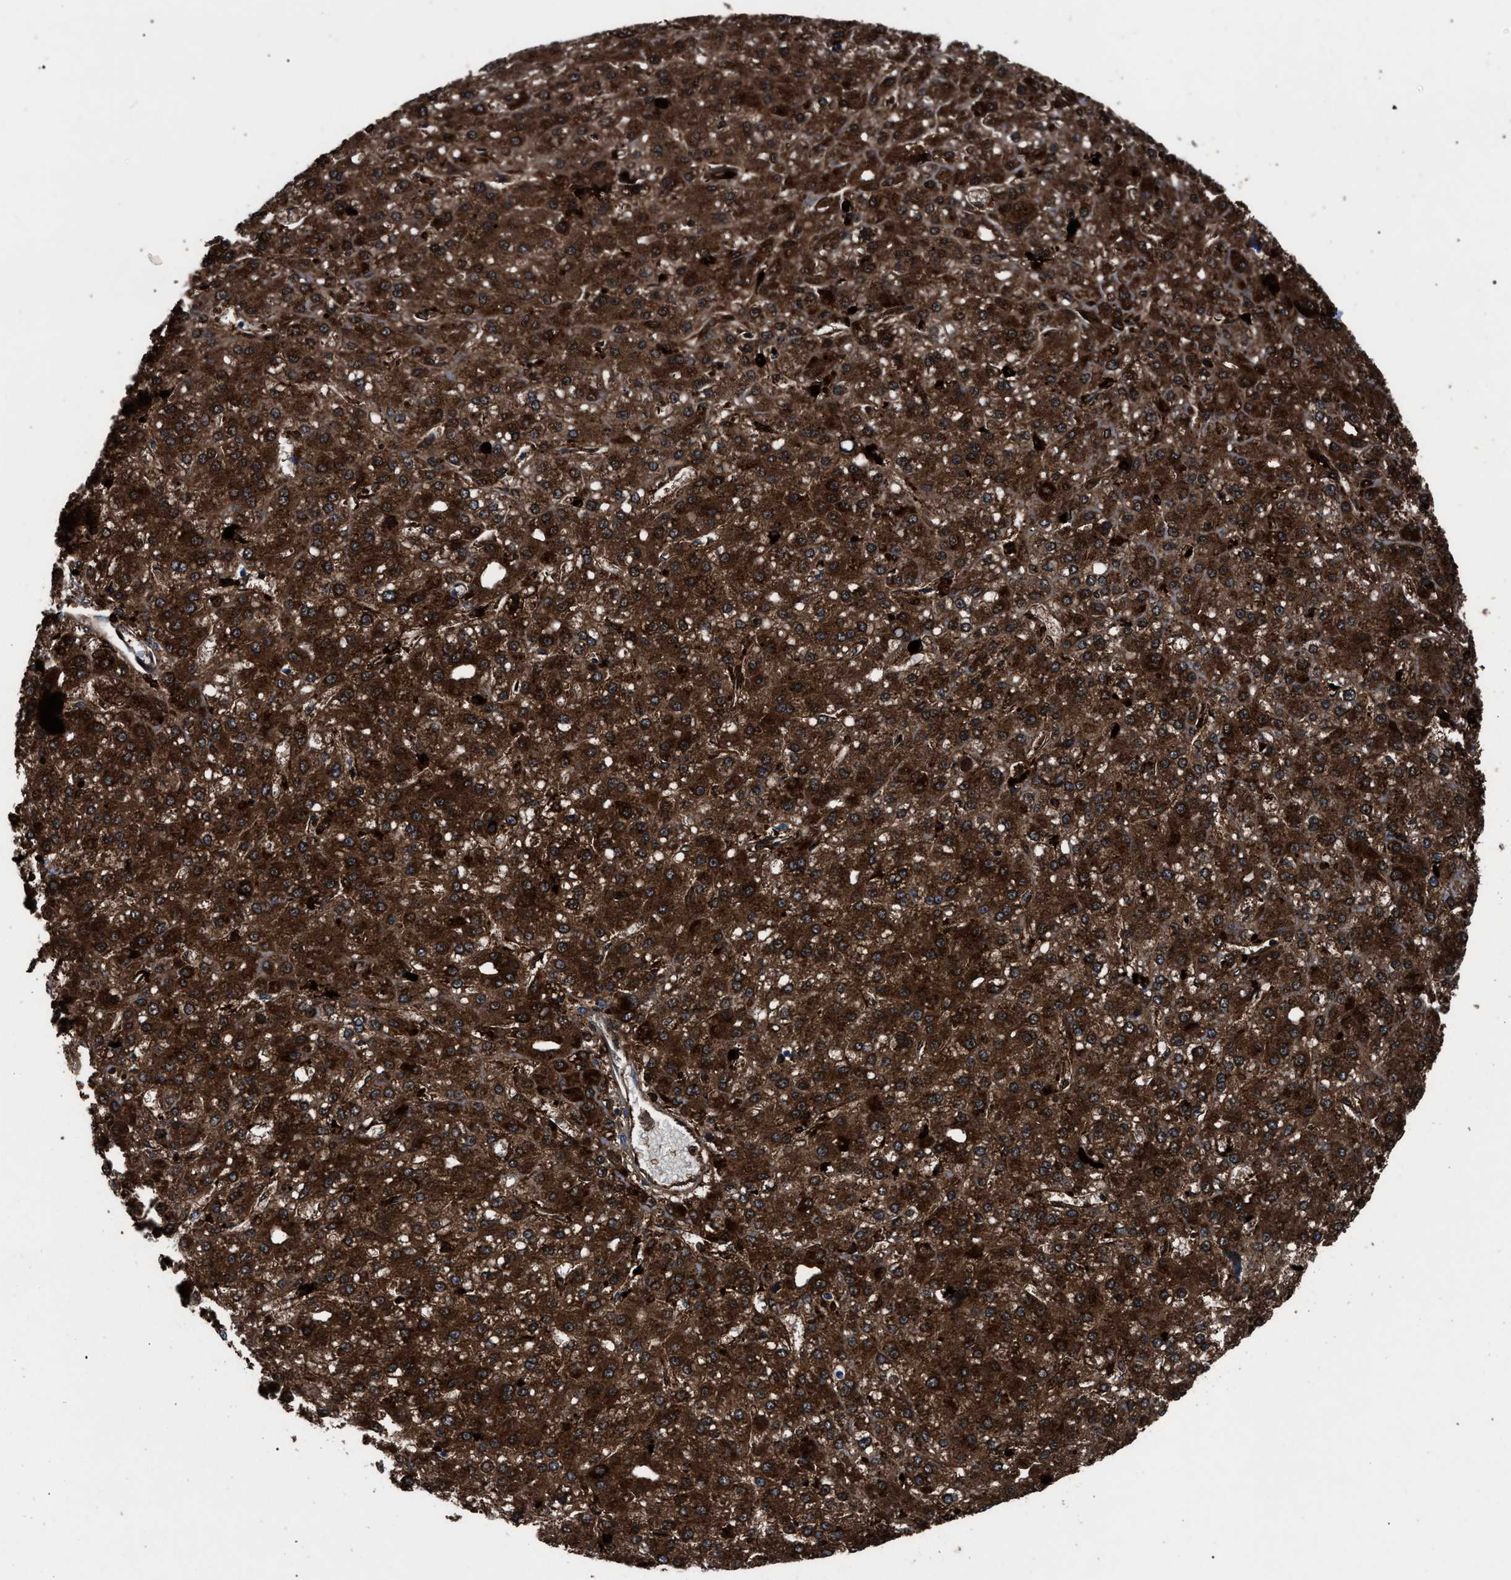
{"staining": {"intensity": "strong", "quantity": ">75%", "location": "cytoplasmic/membranous"}, "tissue": "liver cancer", "cell_type": "Tumor cells", "image_type": "cancer", "snomed": [{"axis": "morphology", "description": "Carcinoma, Hepatocellular, NOS"}, {"axis": "topography", "description": "Liver"}], "caption": "Protein expression by immunohistochemistry reveals strong cytoplasmic/membranous staining in approximately >75% of tumor cells in liver cancer.", "gene": "CRYZ", "patient": {"sex": "male", "age": 67}}